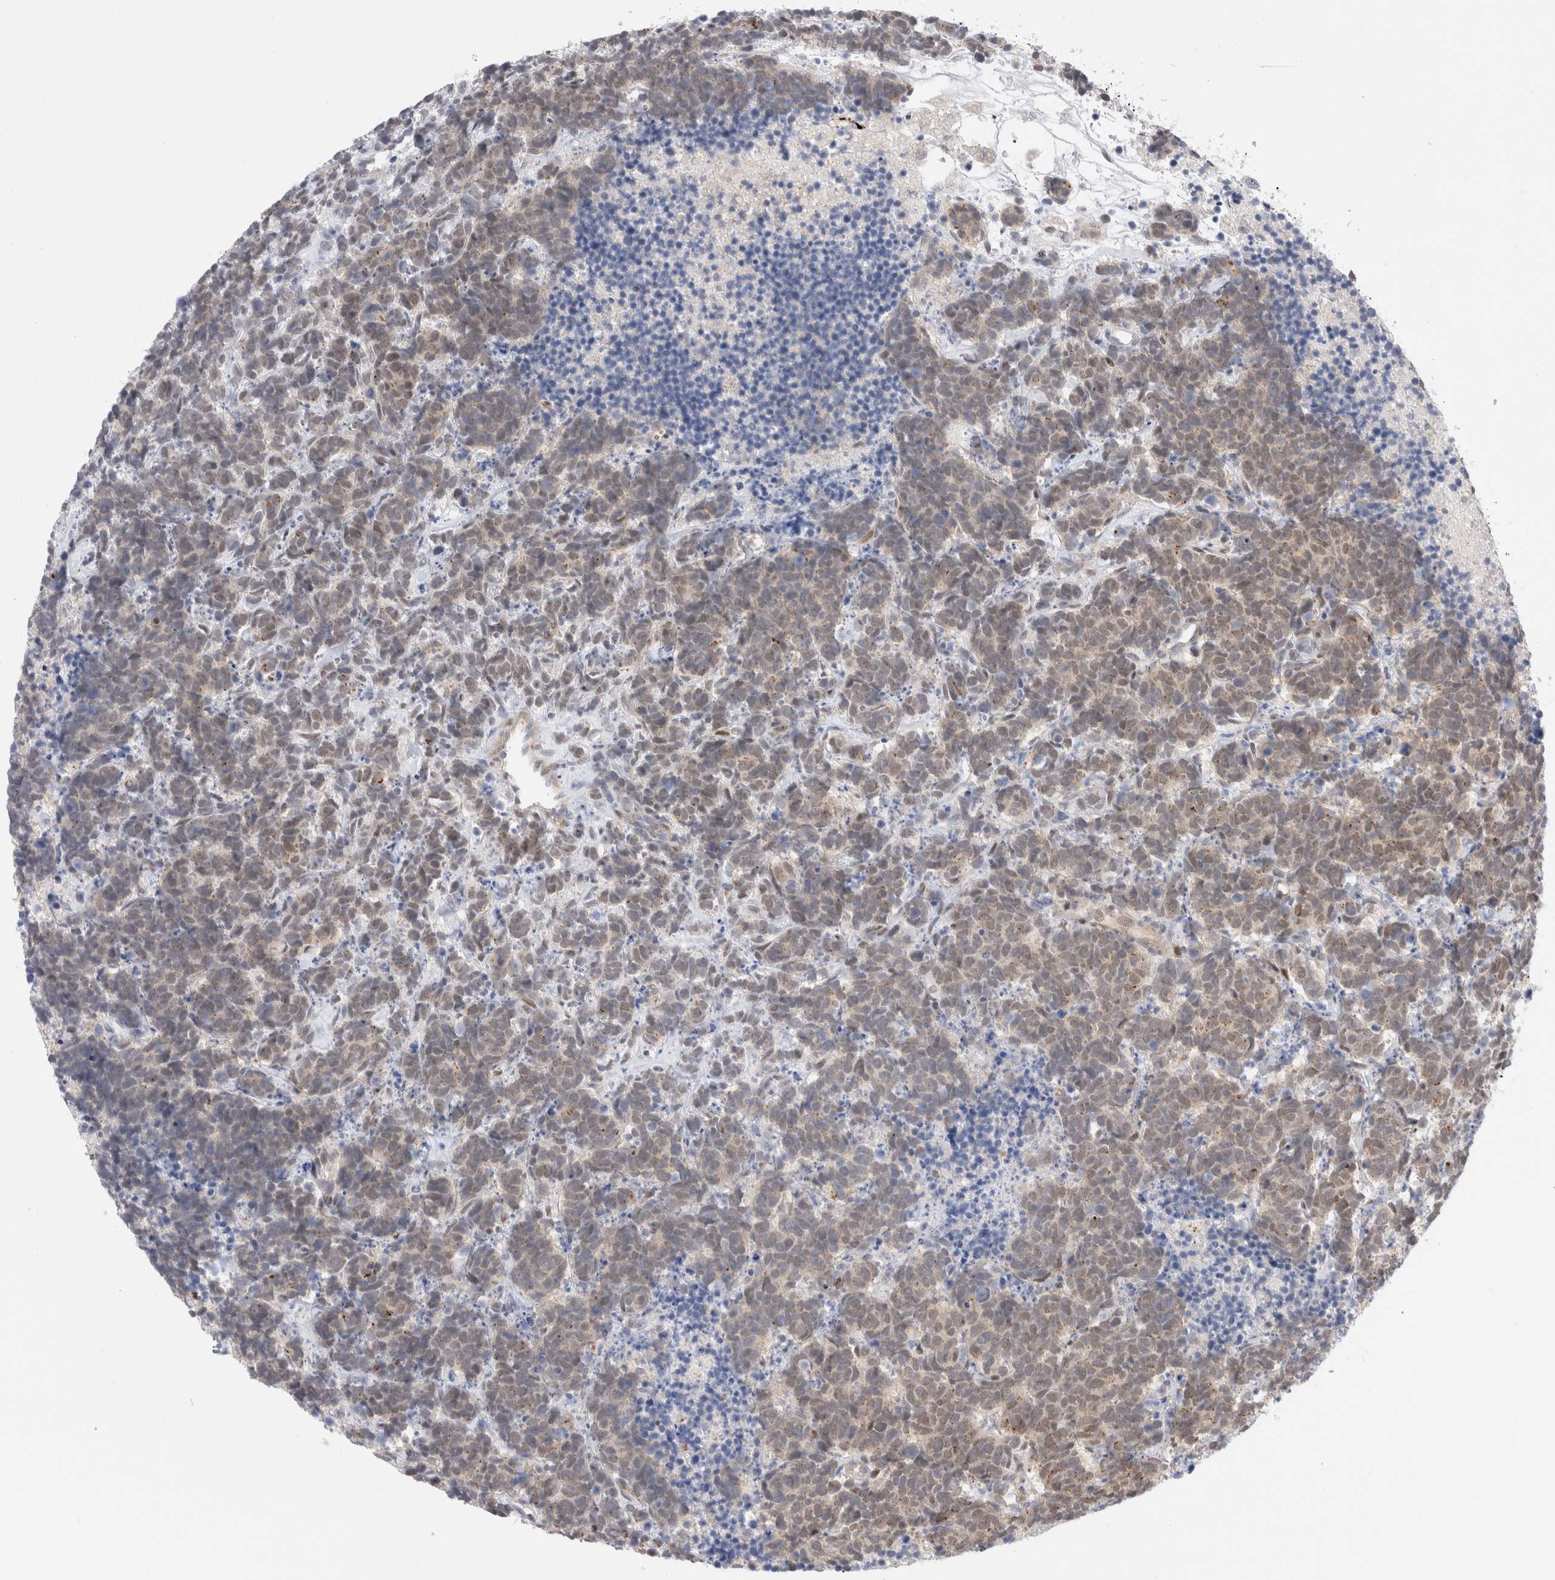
{"staining": {"intensity": "weak", "quantity": "<25%", "location": "cytoplasmic/membranous"}, "tissue": "carcinoid", "cell_type": "Tumor cells", "image_type": "cancer", "snomed": [{"axis": "morphology", "description": "Carcinoma, NOS"}, {"axis": "morphology", "description": "Carcinoid, malignant, NOS"}, {"axis": "topography", "description": "Urinary bladder"}], "caption": "Protein analysis of carcinoma exhibits no significant positivity in tumor cells.", "gene": "VPS28", "patient": {"sex": "male", "age": 57}}